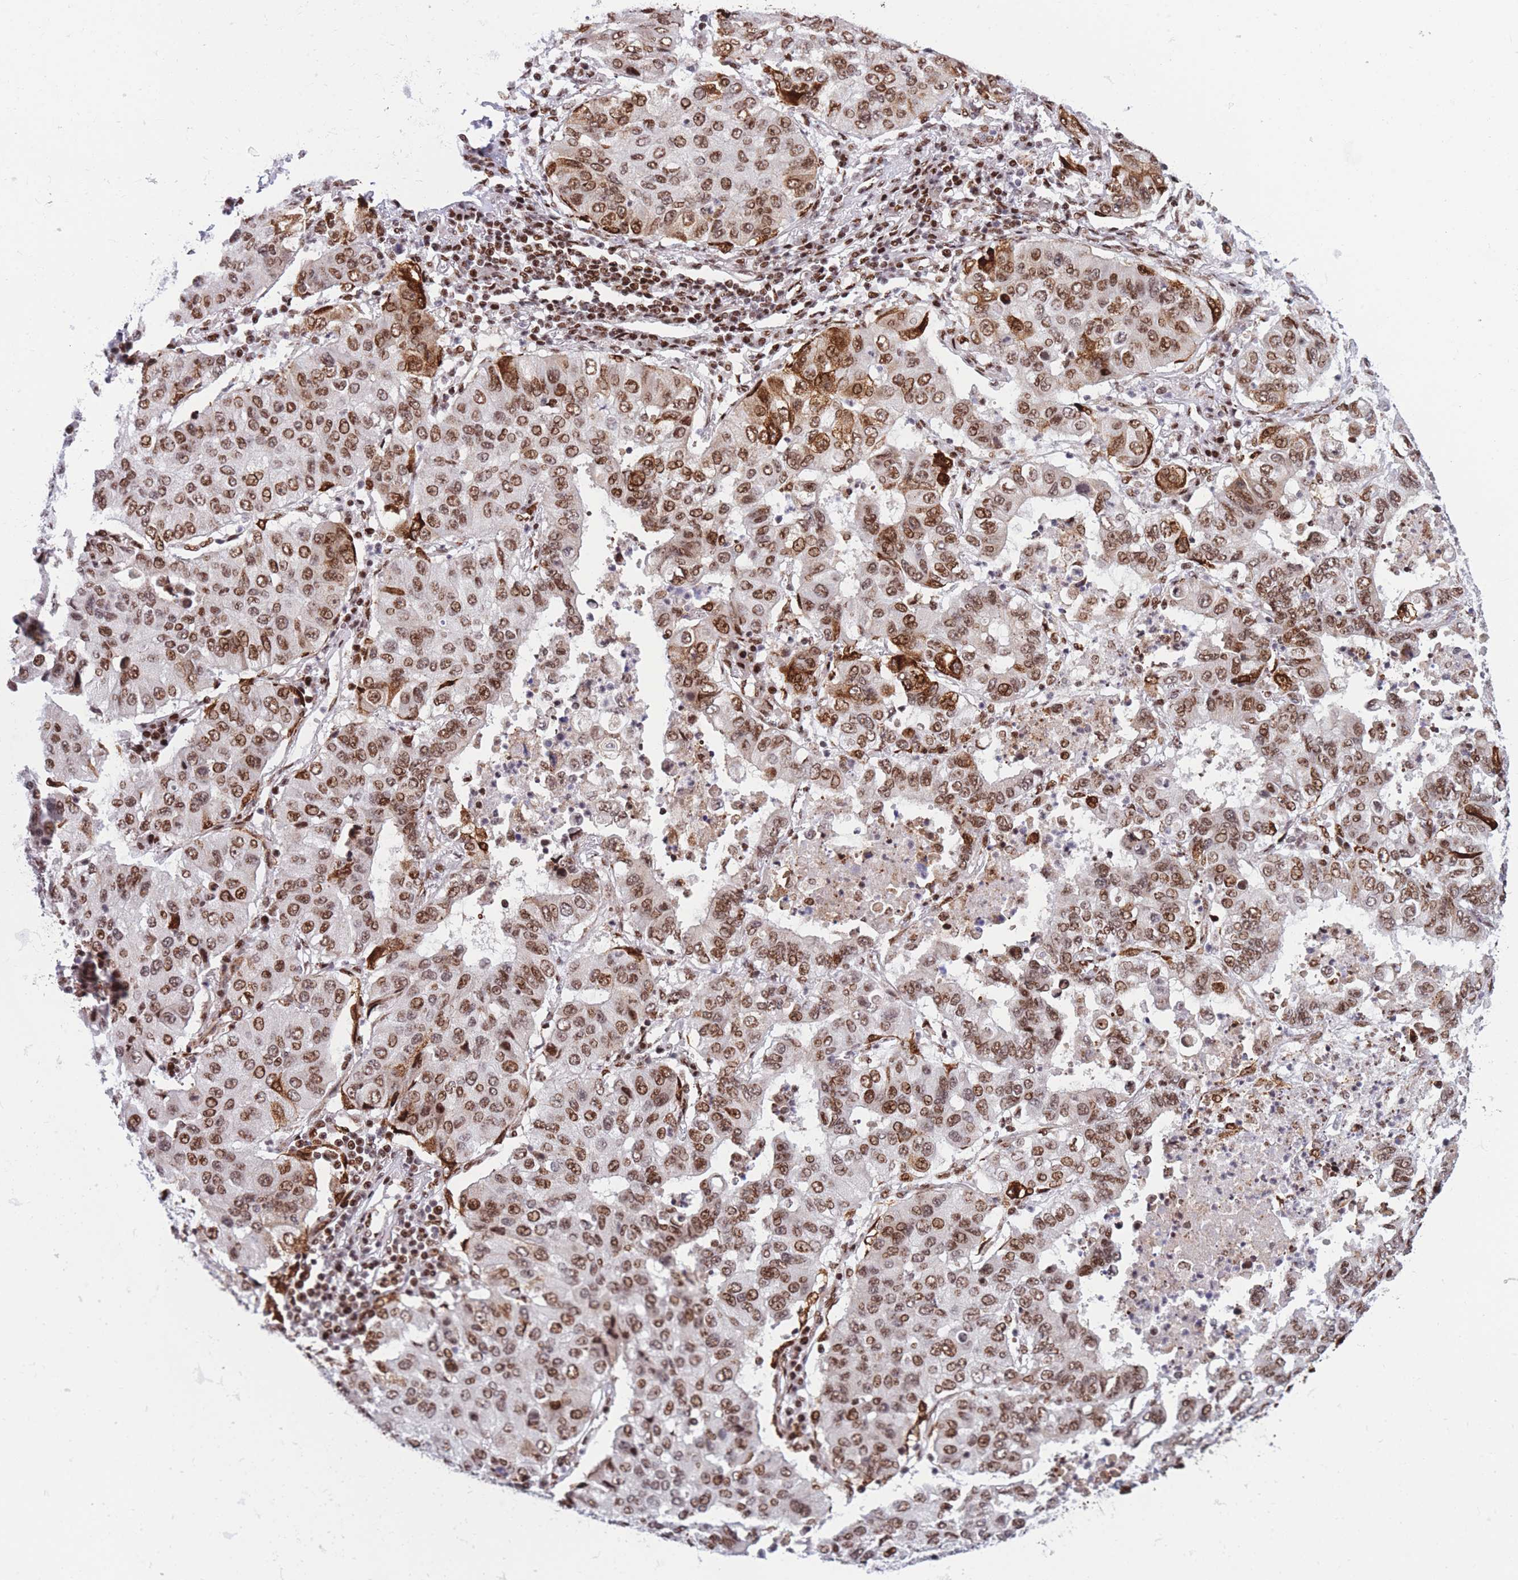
{"staining": {"intensity": "moderate", "quantity": ">75%", "location": "nuclear"}, "tissue": "lung cancer", "cell_type": "Tumor cells", "image_type": "cancer", "snomed": [{"axis": "morphology", "description": "Squamous cell carcinoma, NOS"}, {"axis": "topography", "description": "Lung"}], "caption": "Protein staining of lung squamous cell carcinoma tissue shows moderate nuclear staining in approximately >75% of tumor cells.", "gene": "DNAJC3", "patient": {"sex": "male", "age": 74}}